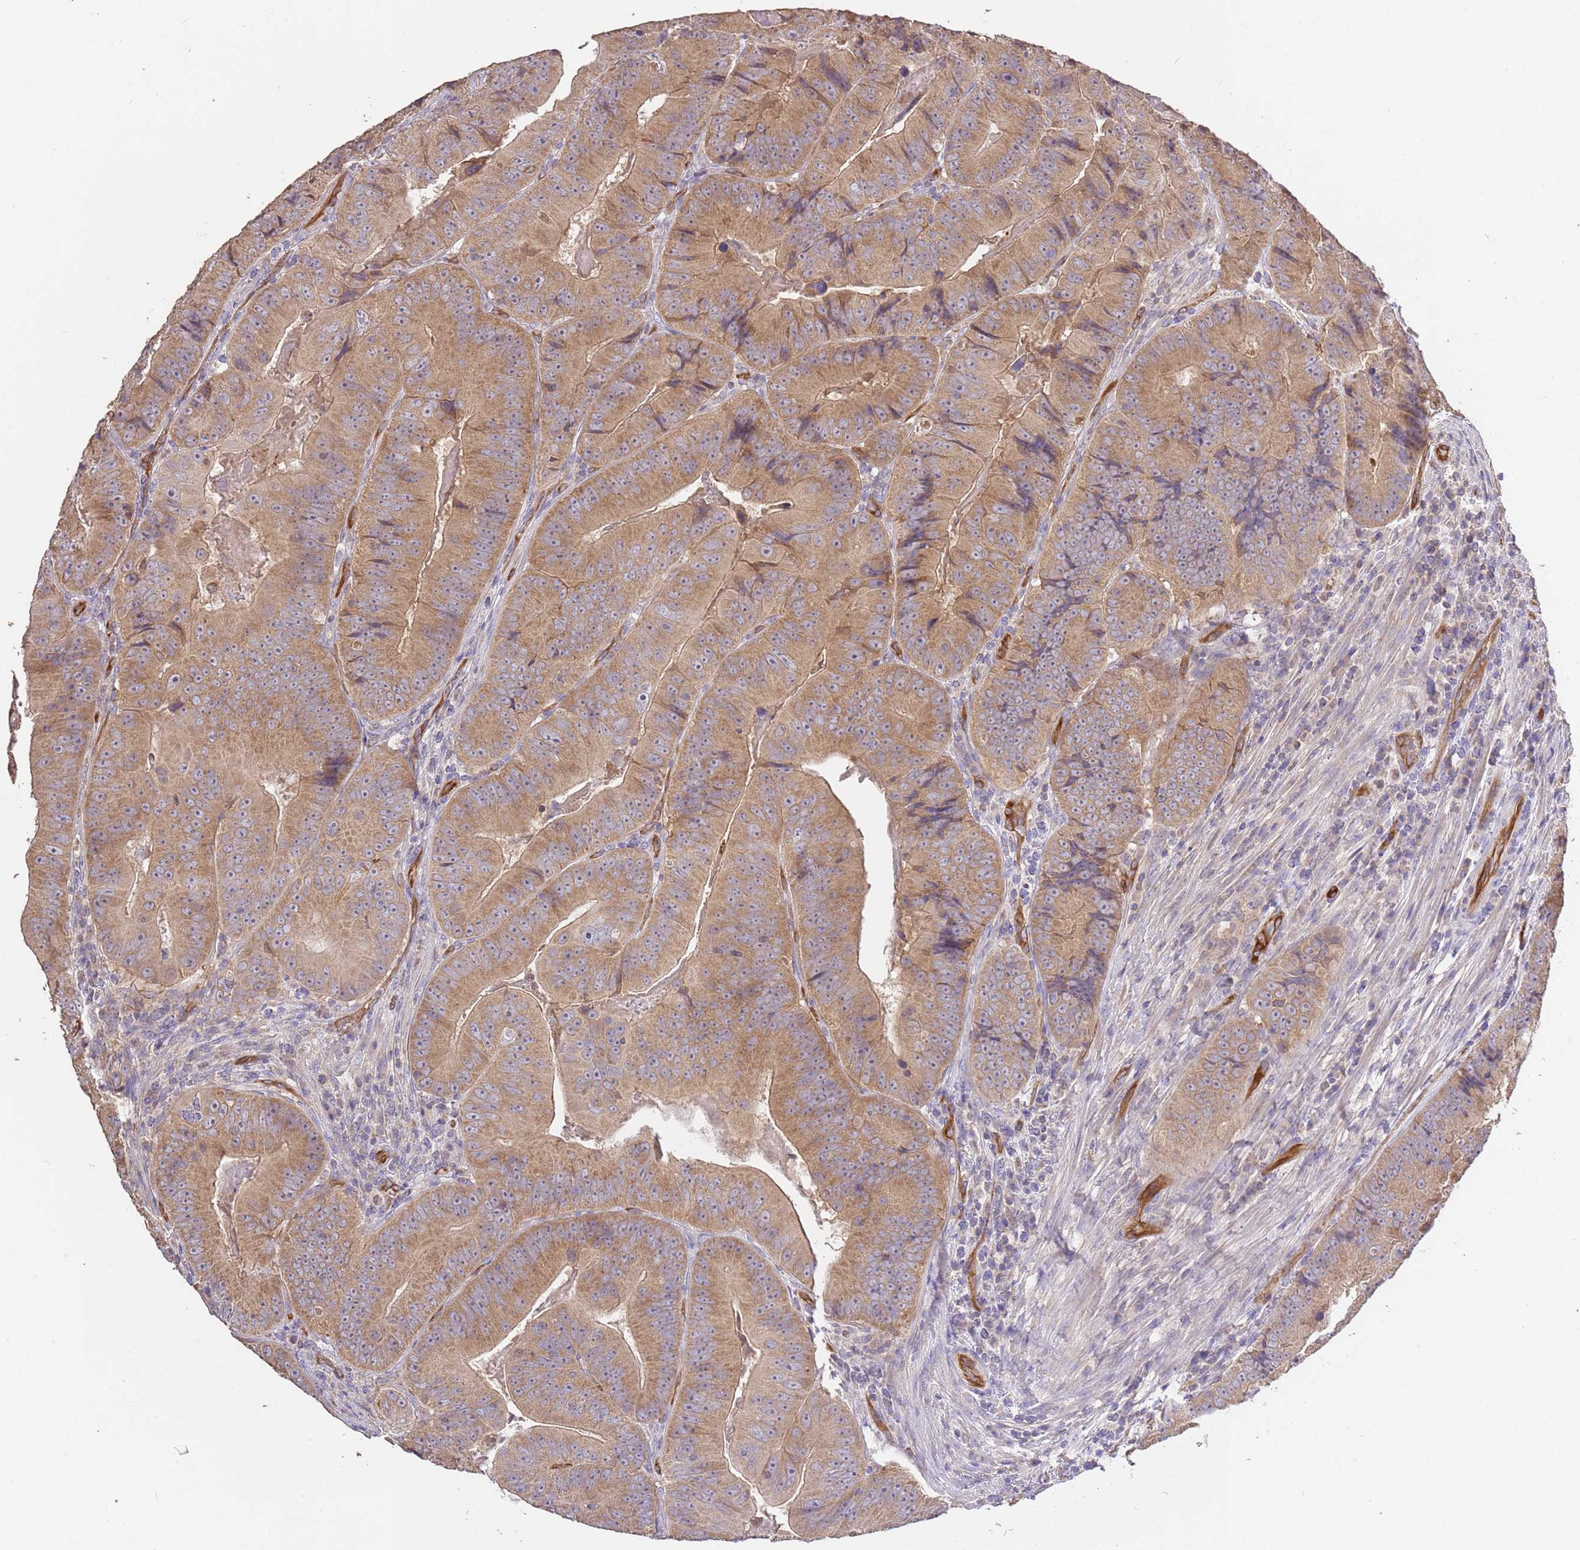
{"staining": {"intensity": "moderate", "quantity": ">75%", "location": "cytoplasmic/membranous"}, "tissue": "colorectal cancer", "cell_type": "Tumor cells", "image_type": "cancer", "snomed": [{"axis": "morphology", "description": "Adenocarcinoma, NOS"}, {"axis": "topography", "description": "Colon"}], "caption": "Colorectal cancer (adenocarcinoma) stained with DAB immunohistochemistry (IHC) displays medium levels of moderate cytoplasmic/membranous staining in approximately >75% of tumor cells.", "gene": "DOCK9", "patient": {"sex": "female", "age": 86}}